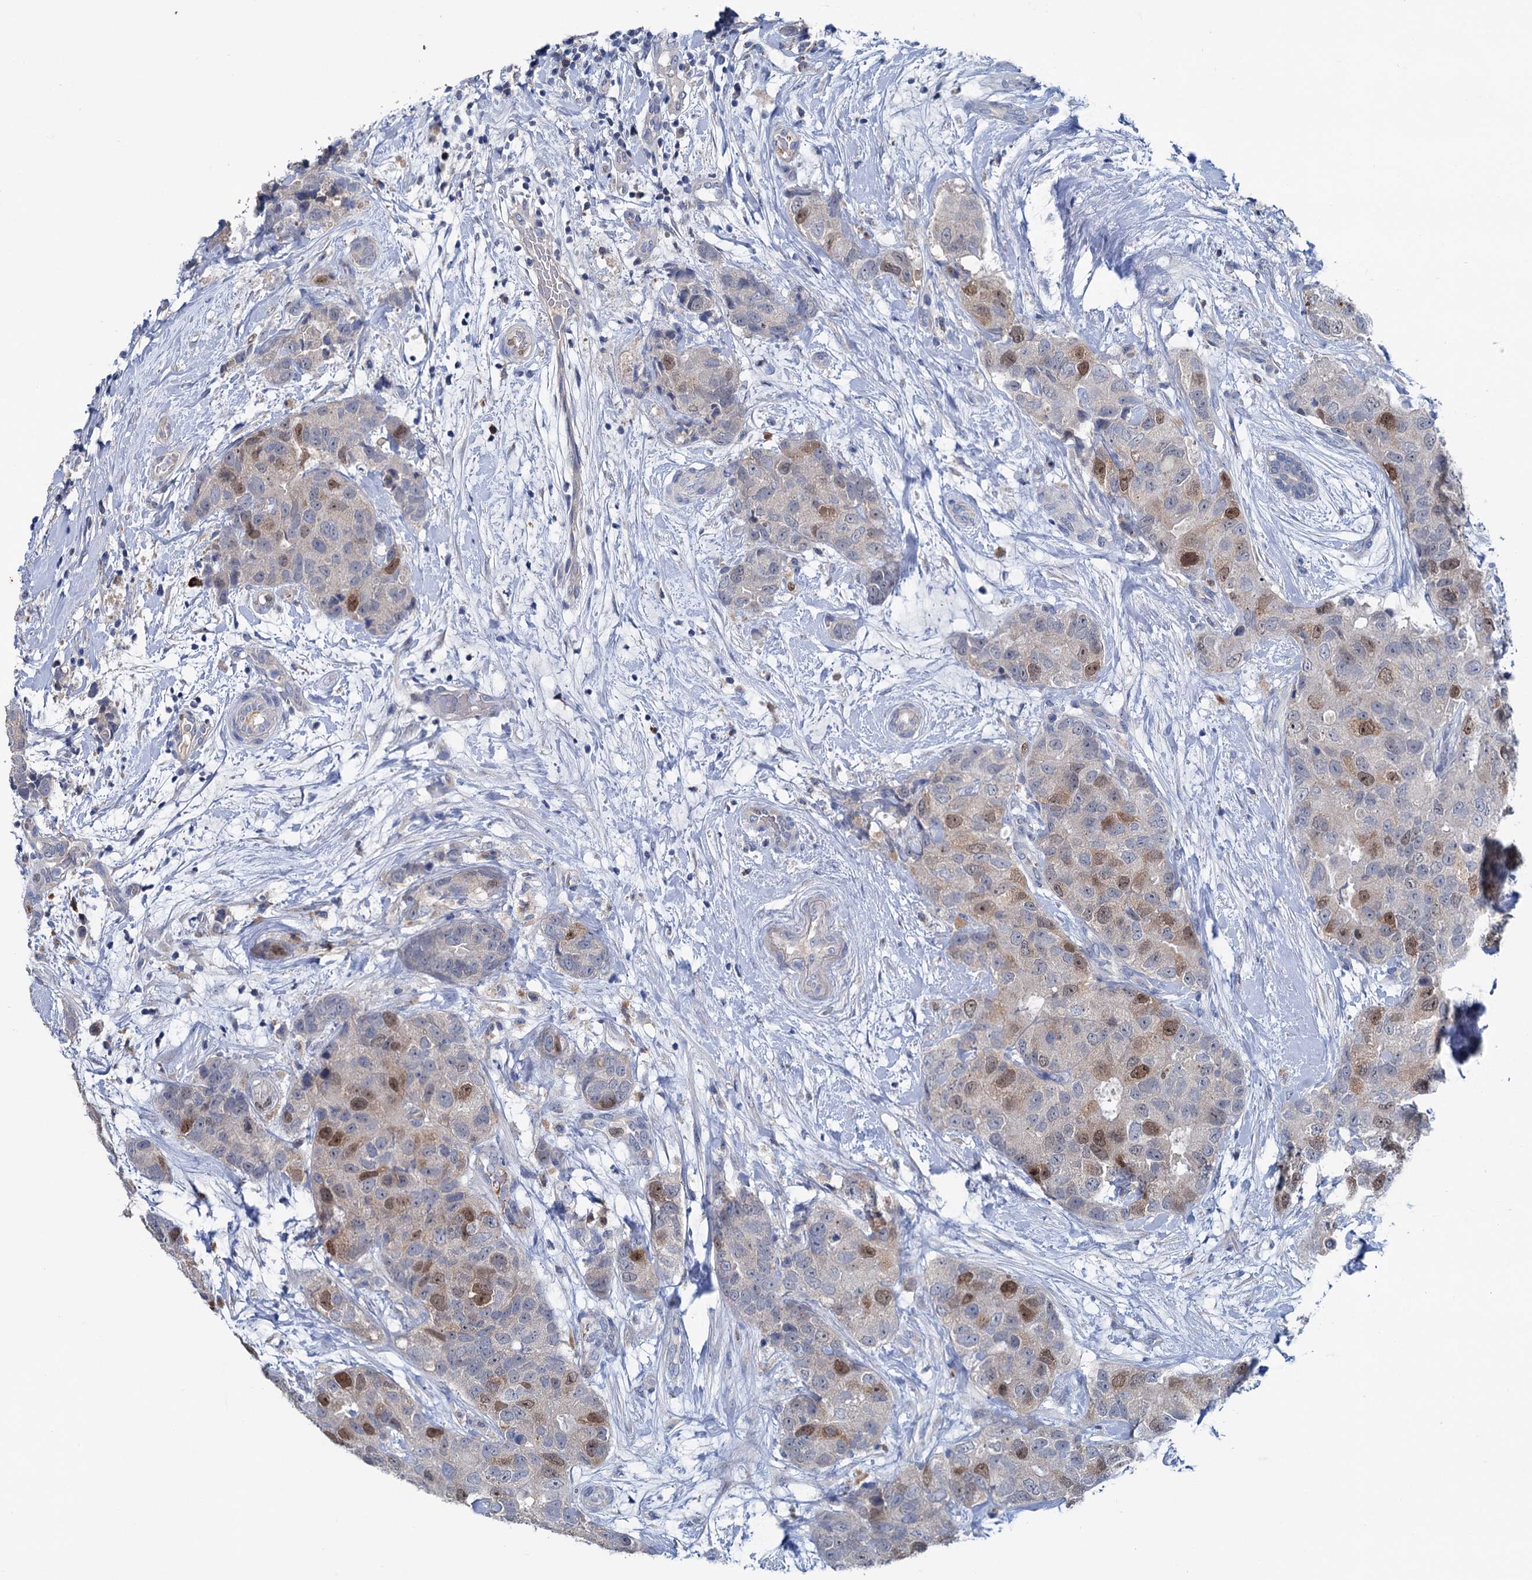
{"staining": {"intensity": "moderate", "quantity": "<25%", "location": "nuclear"}, "tissue": "breast cancer", "cell_type": "Tumor cells", "image_type": "cancer", "snomed": [{"axis": "morphology", "description": "Duct carcinoma"}, {"axis": "topography", "description": "Breast"}], "caption": "A brown stain highlights moderate nuclear staining of a protein in human breast cancer tumor cells. (DAB (3,3'-diaminobenzidine) IHC with brightfield microscopy, high magnification).", "gene": "FAM111B", "patient": {"sex": "female", "age": 62}}